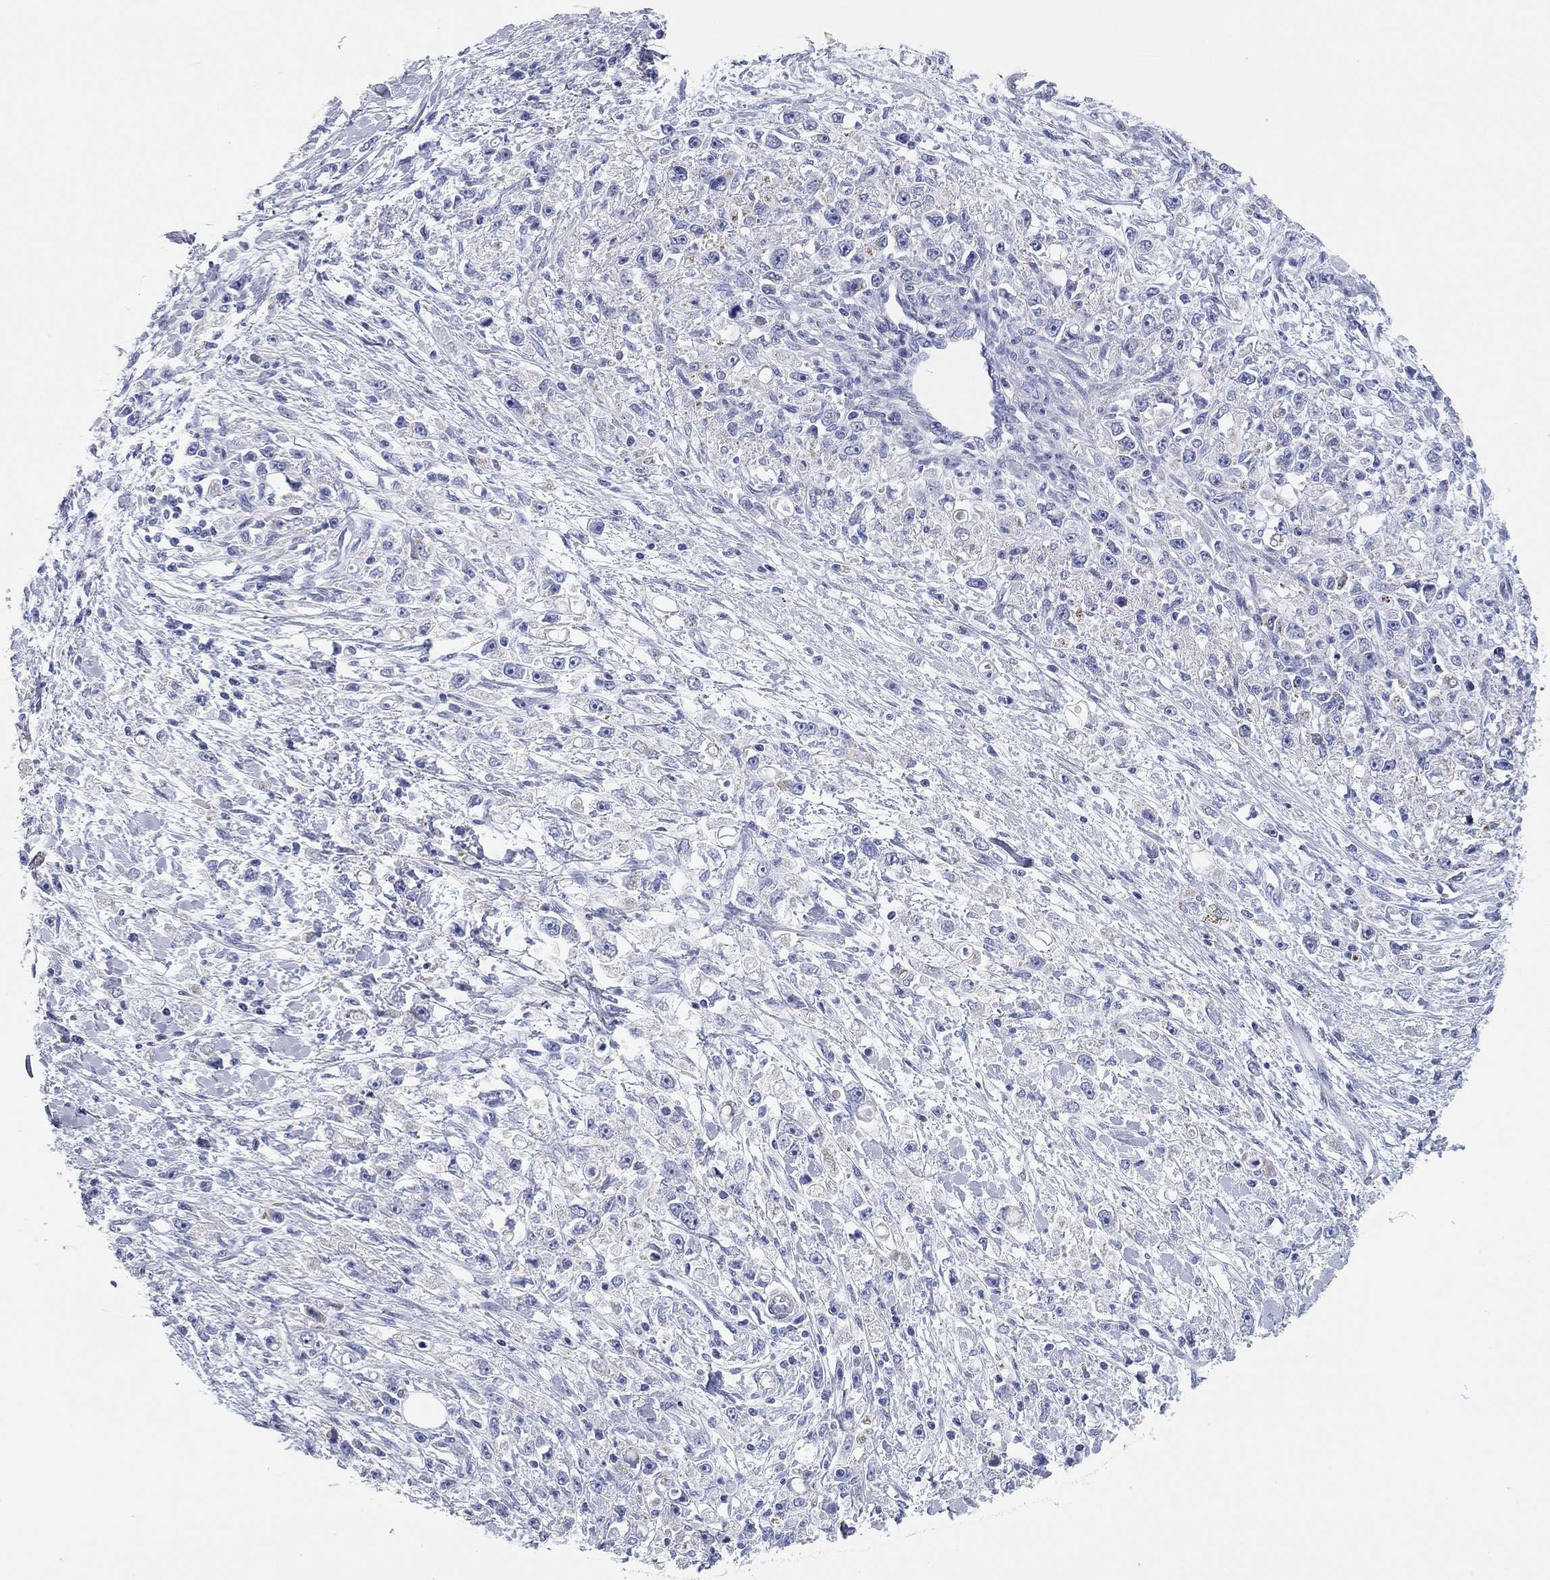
{"staining": {"intensity": "negative", "quantity": "none", "location": "none"}, "tissue": "stomach cancer", "cell_type": "Tumor cells", "image_type": "cancer", "snomed": [{"axis": "morphology", "description": "Adenocarcinoma, NOS"}, {"axis": "topography", "description": "Stomach"}], "caption": "Adenocarcinoma (stomach) stained for a protein using immunohistochemistry (IHC) exhibits no positivity tumor cells.", "gene": "CHI3L2", "patient": {"sex": "female", "age": 59}}